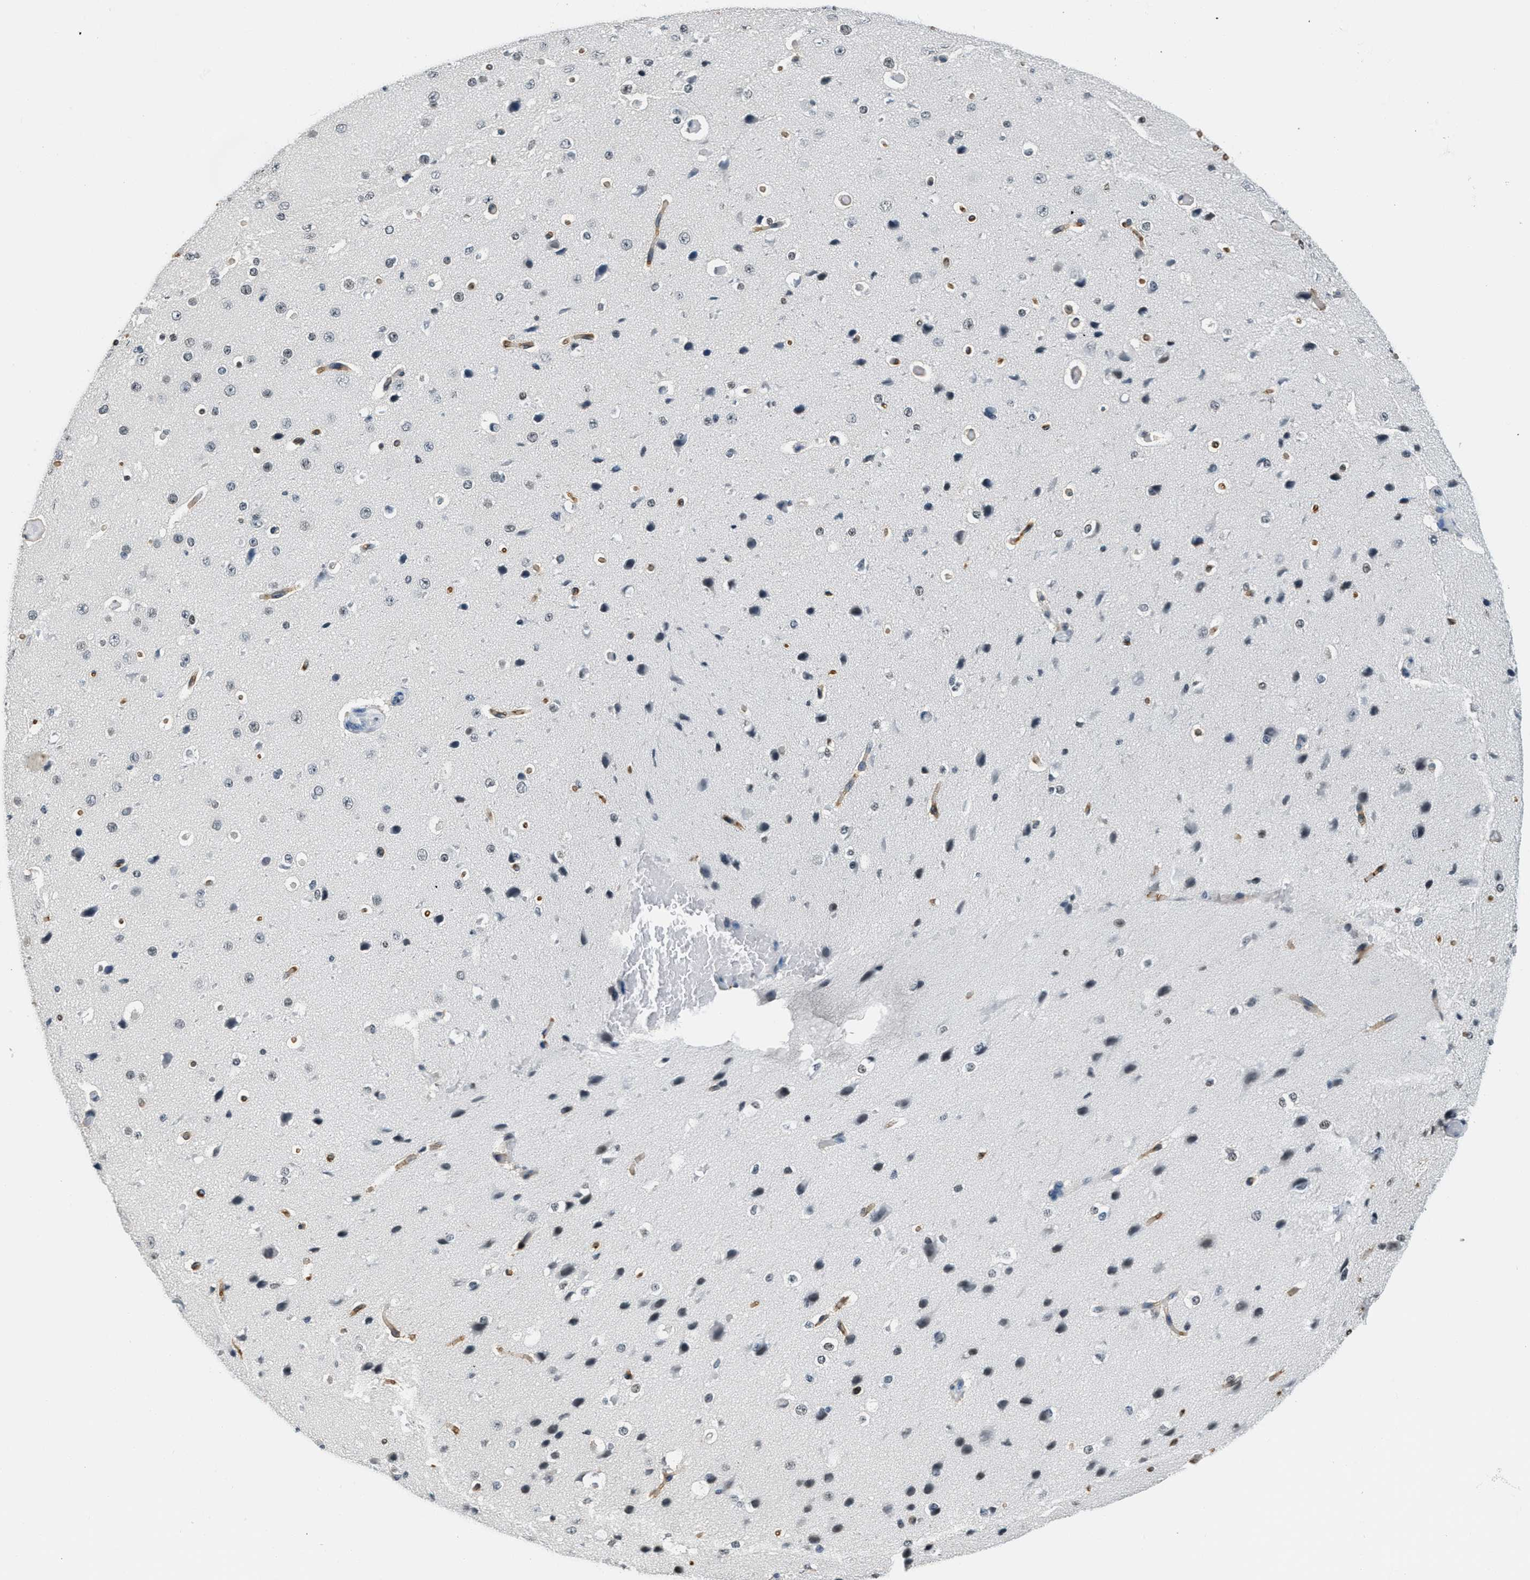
{"staining": {"intensity": "moderate", "quantity": ">75%", "location": "cytoplasmic/membranous"}, "tissue": "cerebral cortex", "cell_type": "Endothelial cells", "image_type": "normal", "snomed": [{"axis": "morphology", "description": "Normal tissue, NOS"}, {"axis": "morphology", "description": "Developmental malformation"}, {"axis": "topography", "description": "Cerebral cortex"}], "caption": "Moderate cytoplasmic/membranous staining is identified in approximately >75% of endothelial cells in benign cerebral cortex. (IHC, brightfield microscopy, high magnification).", "gene": "CA4", "patient": {"sex": "female", "age": 30}}